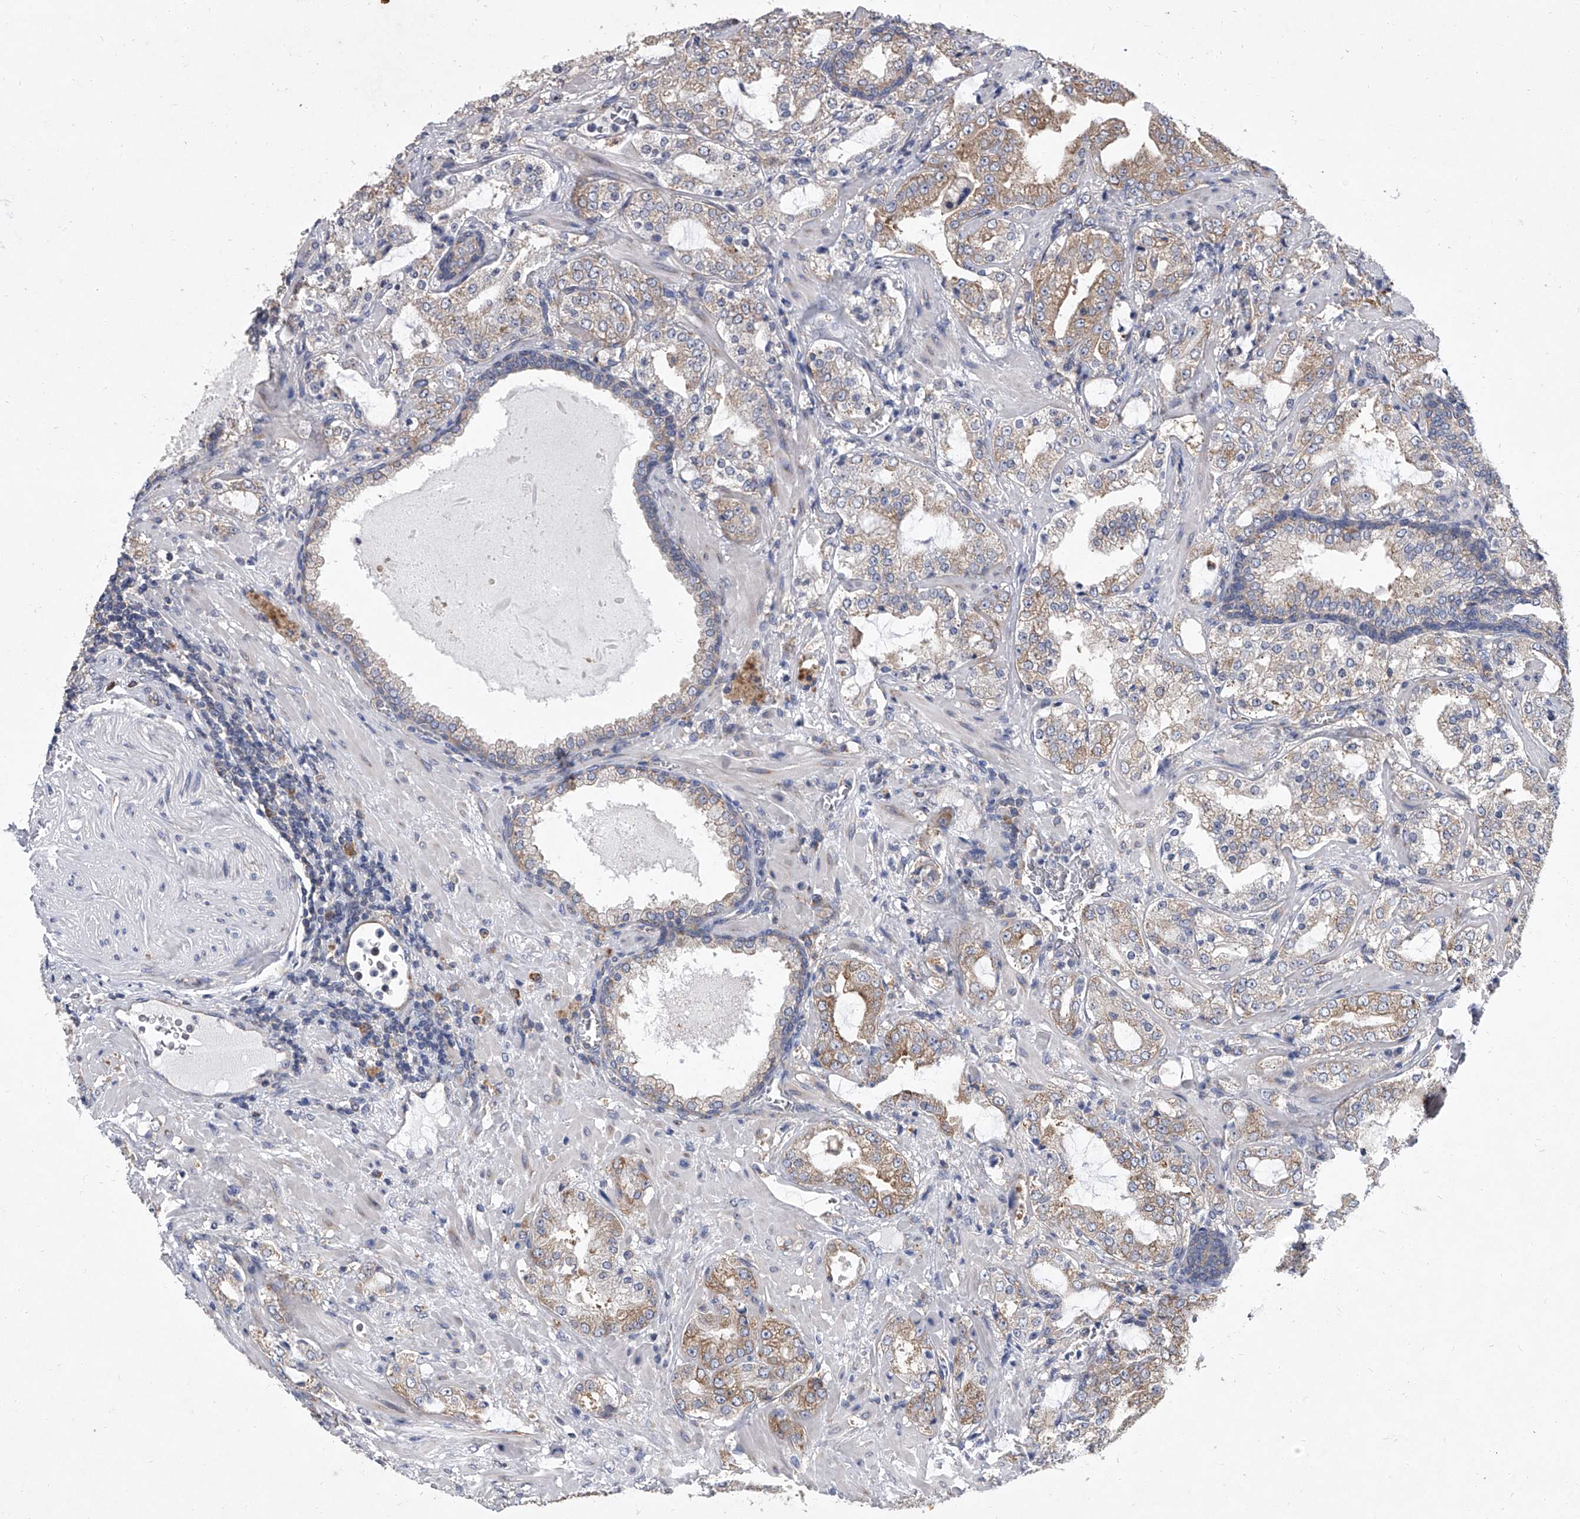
{"staining": {"intensity": "moderate", "quantity": "25%-75%", "location": "cytoplasmic/membranous"}, "tissue": "prostate cancer", "cell_type": "Tumor cells", "image_type": "cancer", "snomed": [{"axis": "morphology", "description": "Adenocarcinoma, High grade"}, {"axis": "topography", "description": "Prostate"}], "caption": "Prostate cancer (adenocarcinoma (high-grade)) stained with IHC exhibits moderate cytoplasmic/membranous positivity in about 25%-75% of tumor cells. (IHC, brightfield microscopy, high magnification).", "gene": "EIF2S2", "patient": {"sex": "male", "age": 64}}